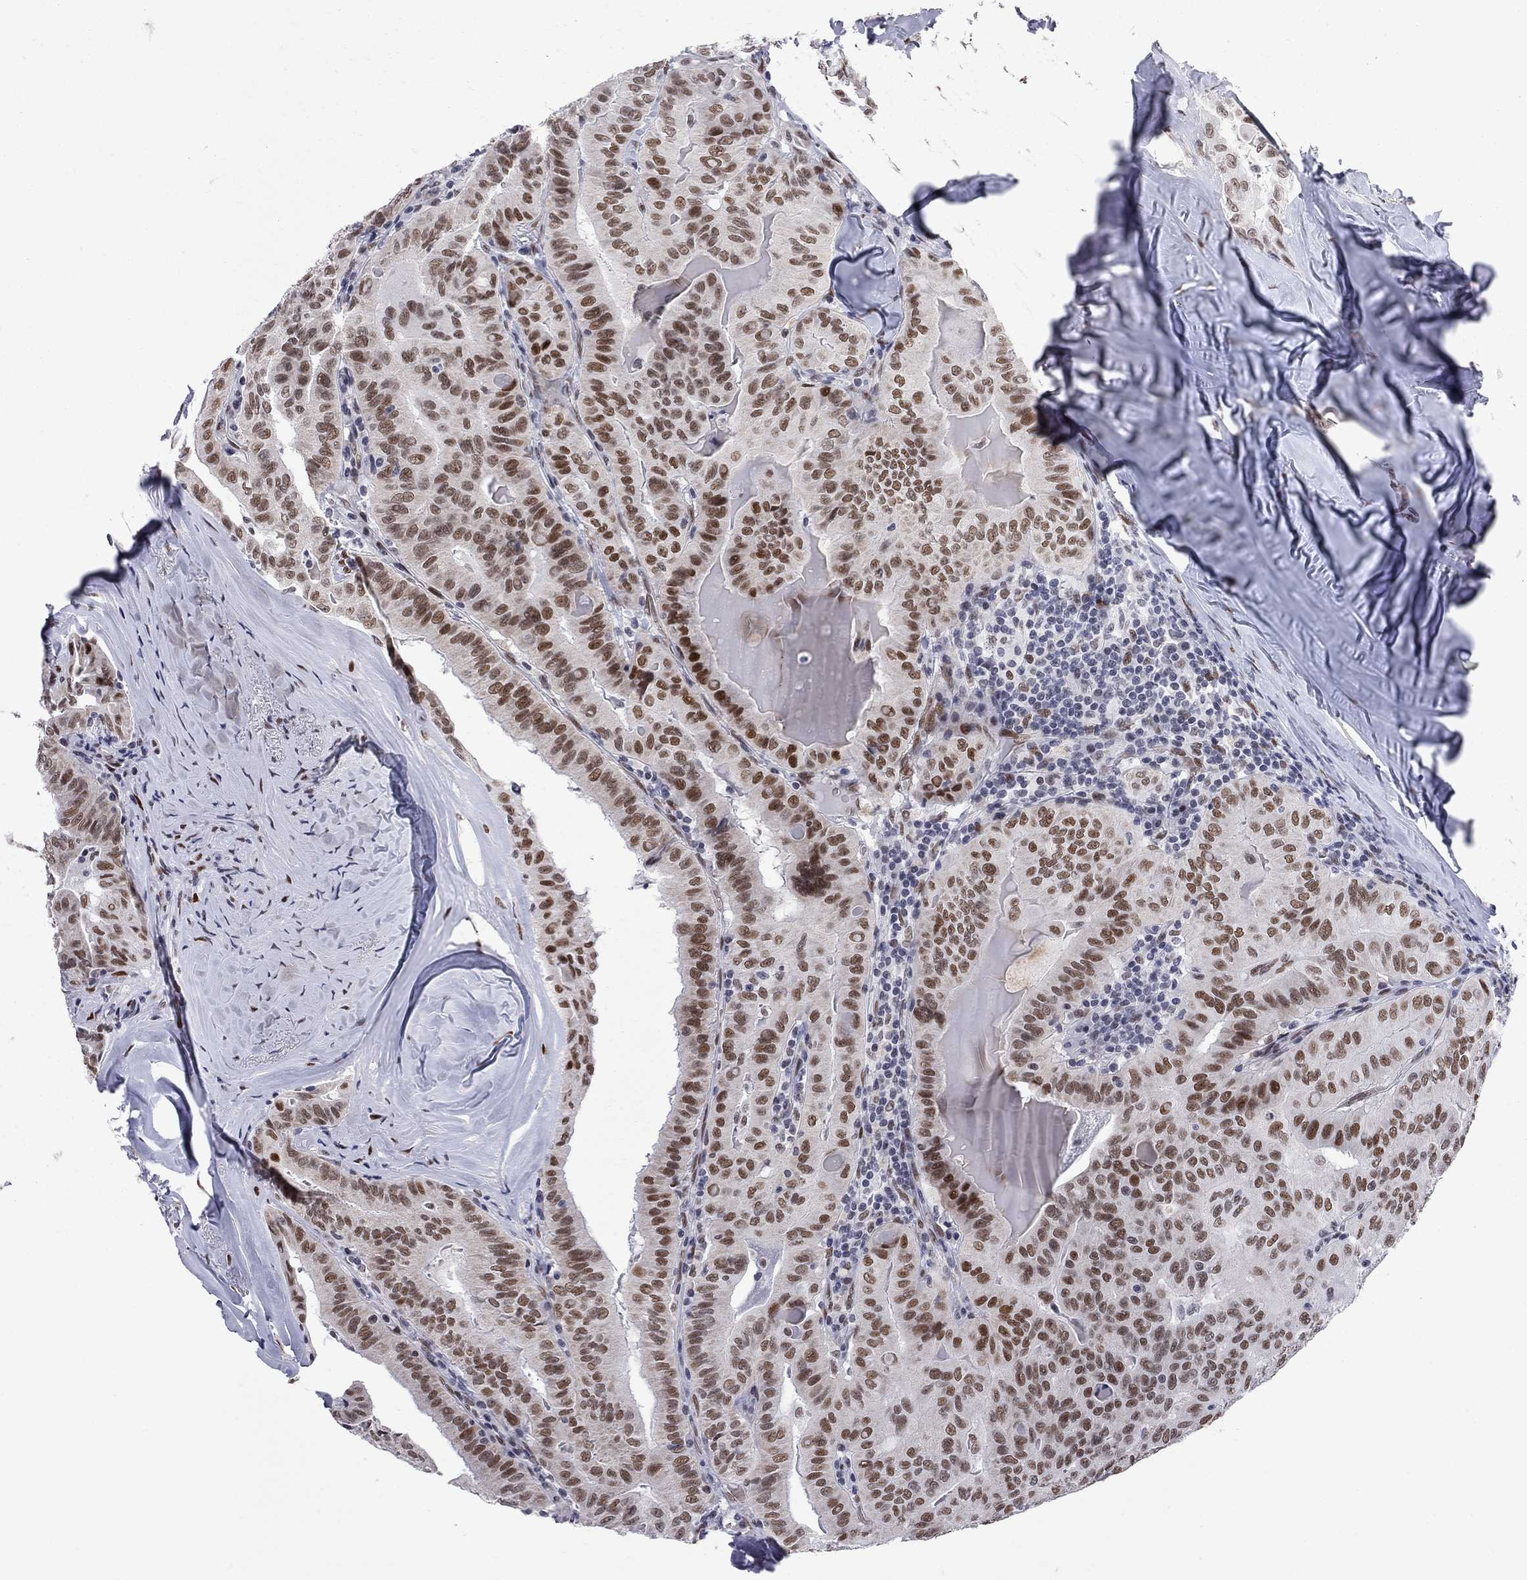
{"staining": {"intensity": "strong", "quantity": "<25%", "location": "nuclear"}, "tissue": "thyroid cancer", "cell_type": "Tumor cells", "image_type": "cancer", "snomed": [{"axis": "morphology", "description": "Papillary adenocarcinoma, NOS"}, {"axis": "topography", "description": "Thyroid gland"}], "caption": "IHC photomicrograph of human thyroid papillary adenocarcinoma stained for a protein (brown), which demonstrates medium levels of strong nuclear positivity in approximately <25% of tumor cells.", "gene": "ZBTB47", "patient": {"sex": "female", "age": 68}}